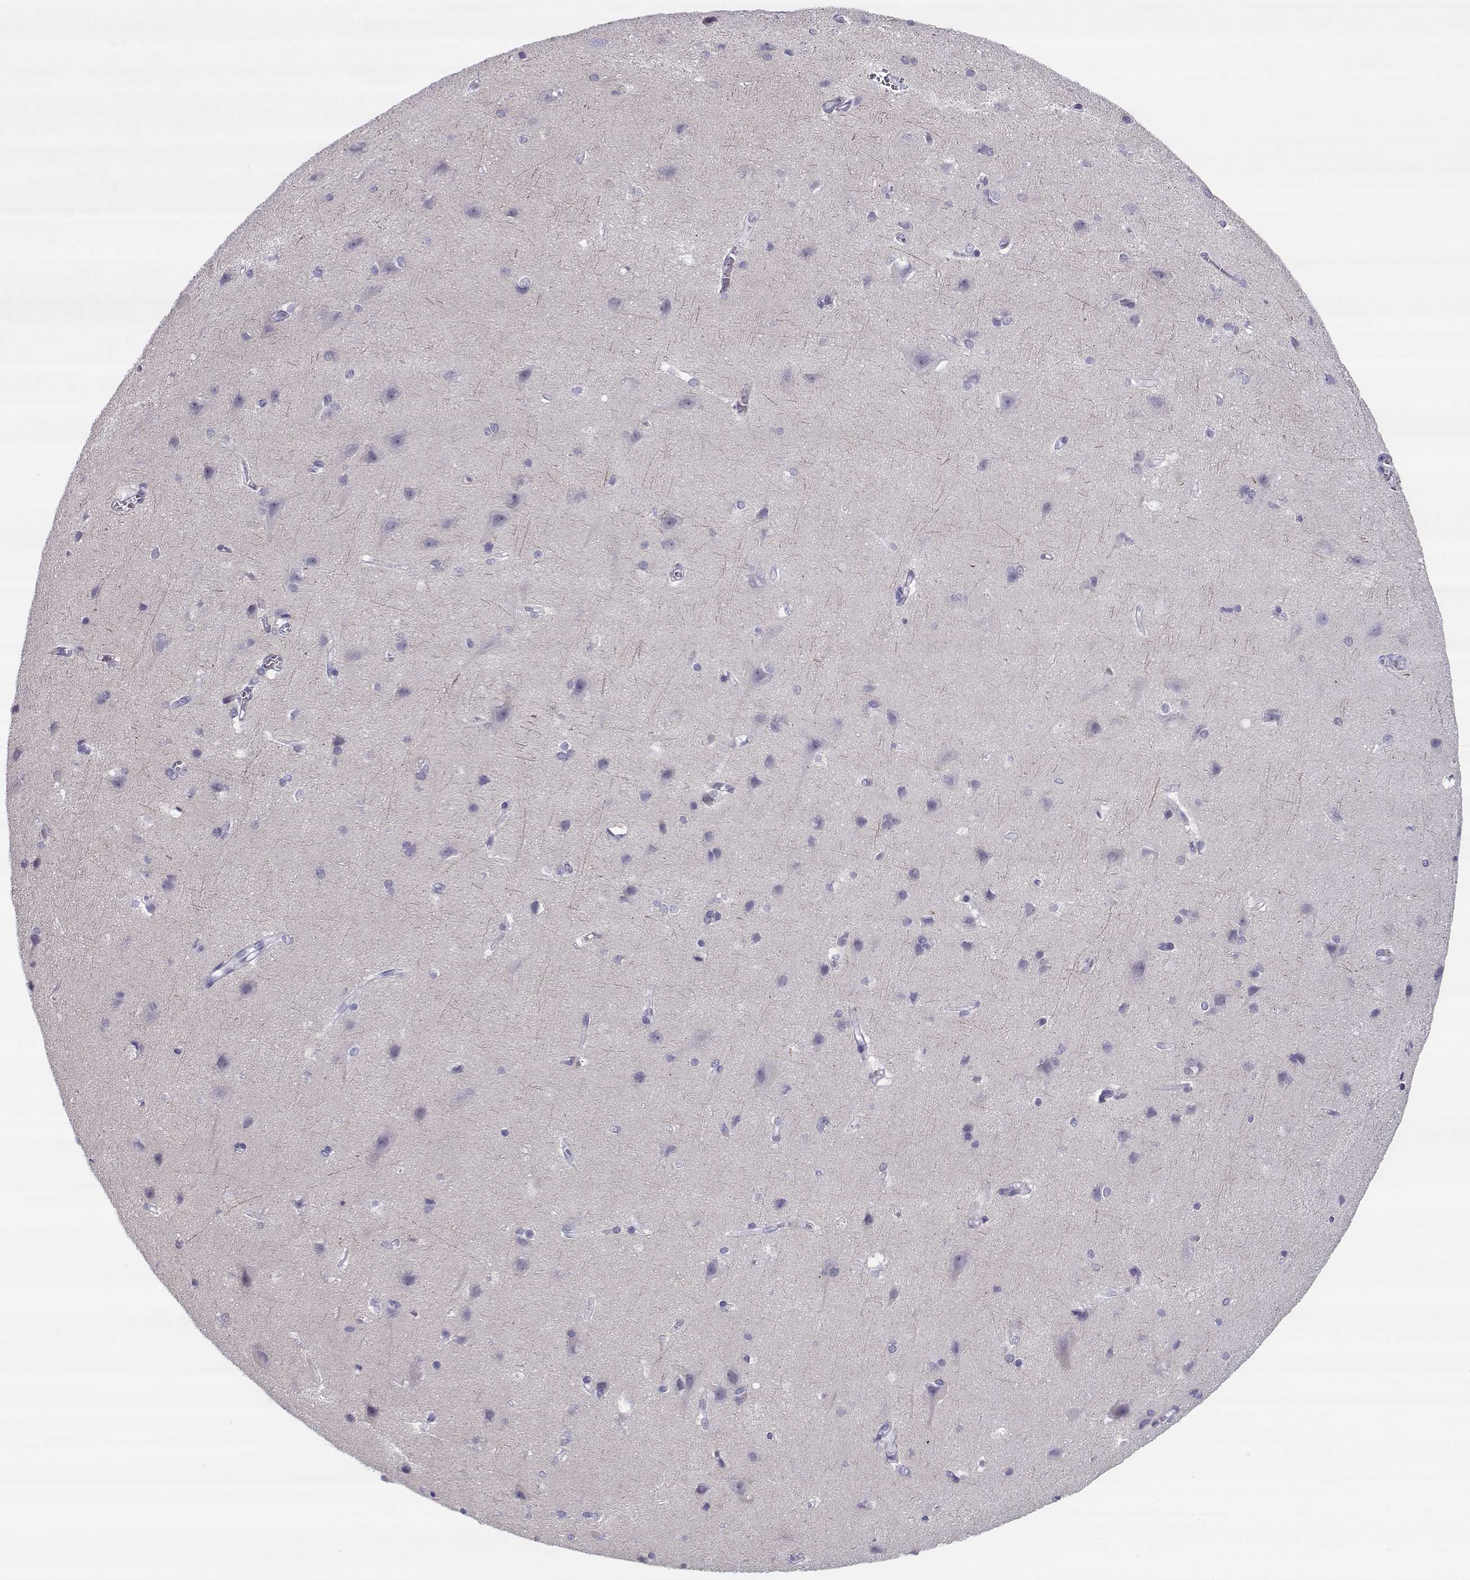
{"staining": {"intensity": "negative", "quantity": "none", "location": "none"}, "tissue": "cerebral cortex", "cell_type": "Endothelial cells", "image_type": "normal", "snomed": [{"axis": "morphology", "description": "Normal tissue, NOS"}, {"axis": "topography", "description": "Cerebral cortex"}], "caption": "Endothelial cells are negative for brown protein staining in benign cerebral cortex. (DAB IHC with hematoxylin counter stain).", "gene": "CREB3L3", "patient": {"sex": "male", "age": 37}}